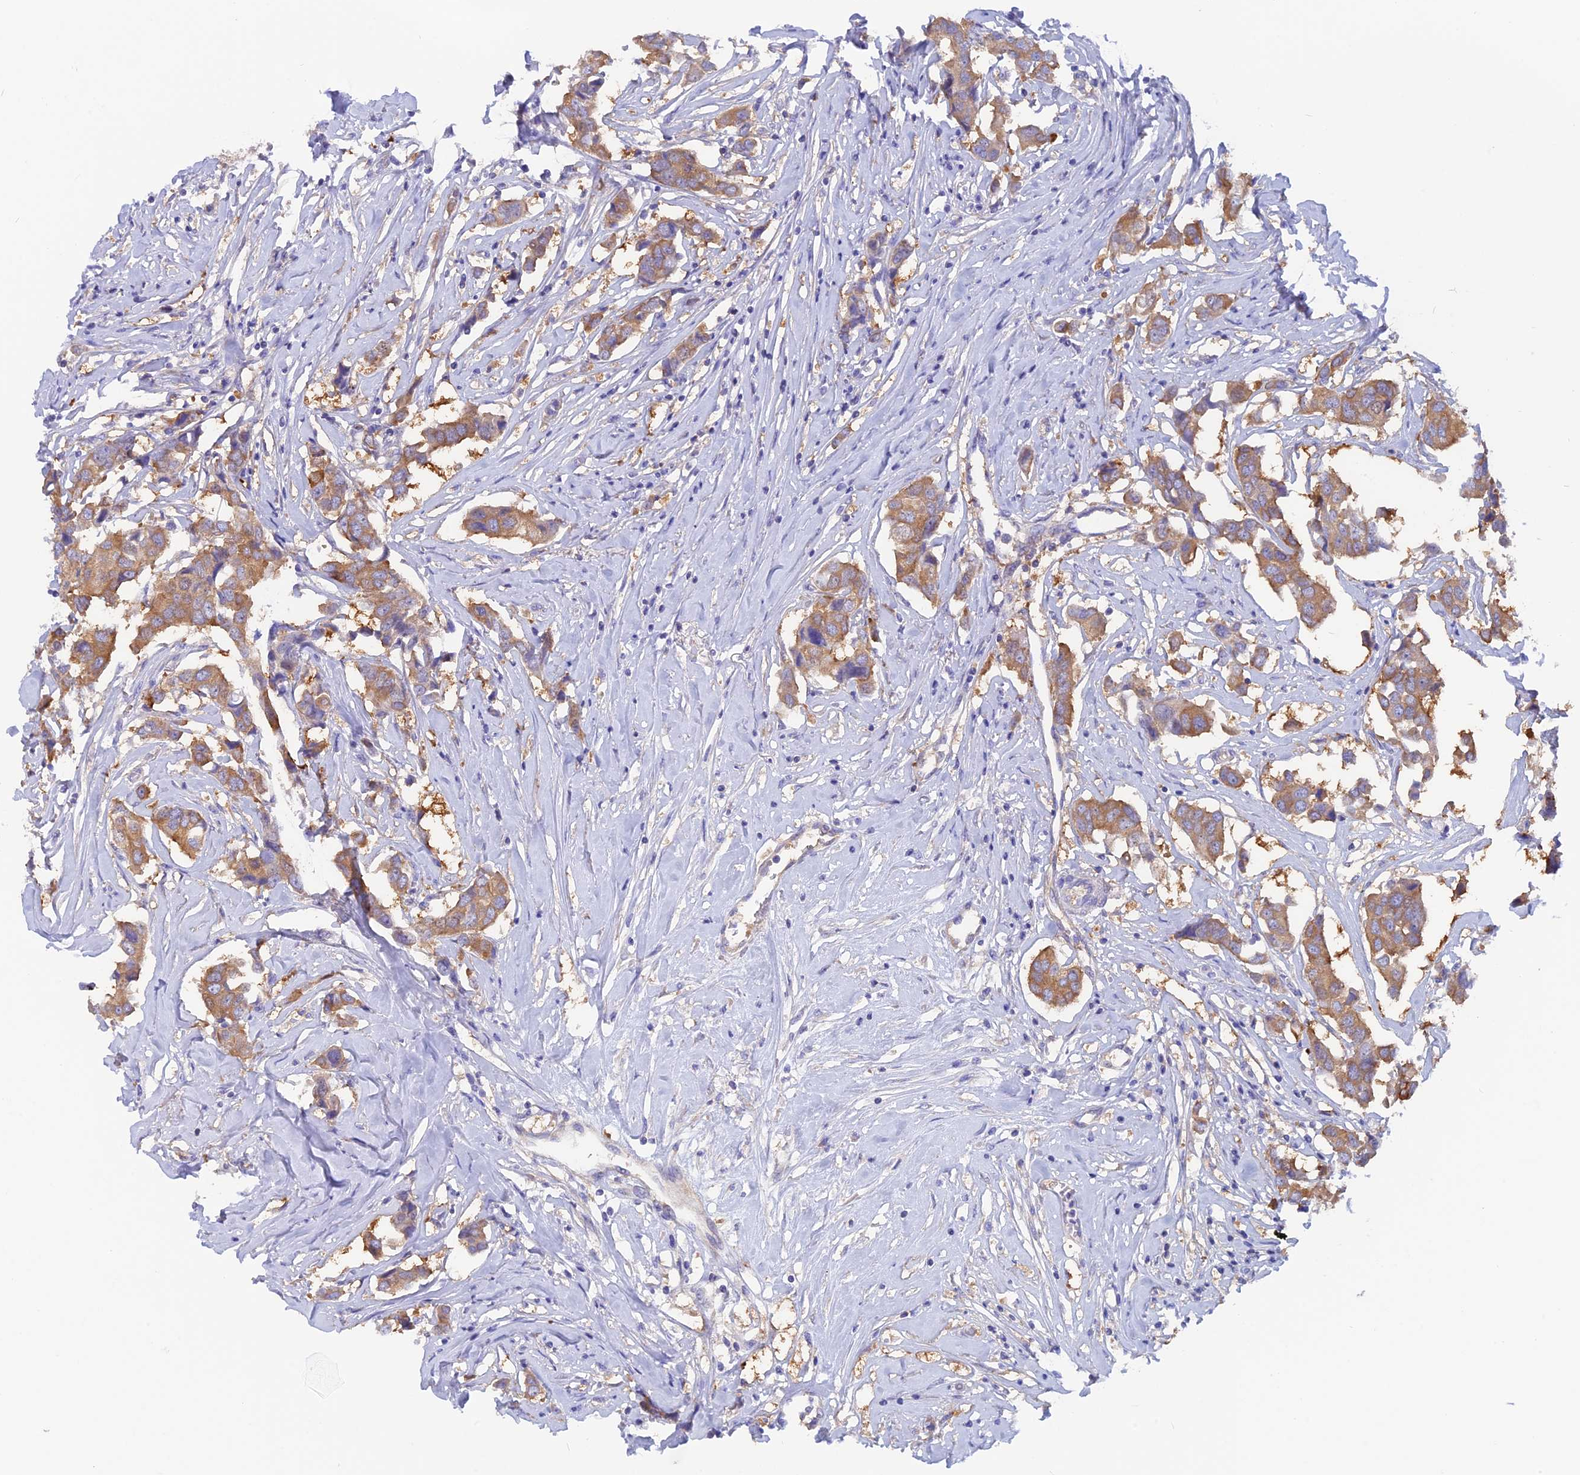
{"staining": {"intensity": "moderate", "quantity": ">75%", "location": "cytoplasmic/membranous"}, "tissue": "breast cancer", "cell_type": "Tumor cells", "image_type": "cancer", "snomed": [{"axis": "morphology", "description": "Duct carcinoma"}, {"axis": "topography", "description": "Breast"}], "caption": "Human breast cancer (infiltrating ductal carcinoma) stained with a protein marker demonstrates moderate staining in tumor cells.", "gene": "LZTFL1", "patient": {"sex": "female", "age": 80}}